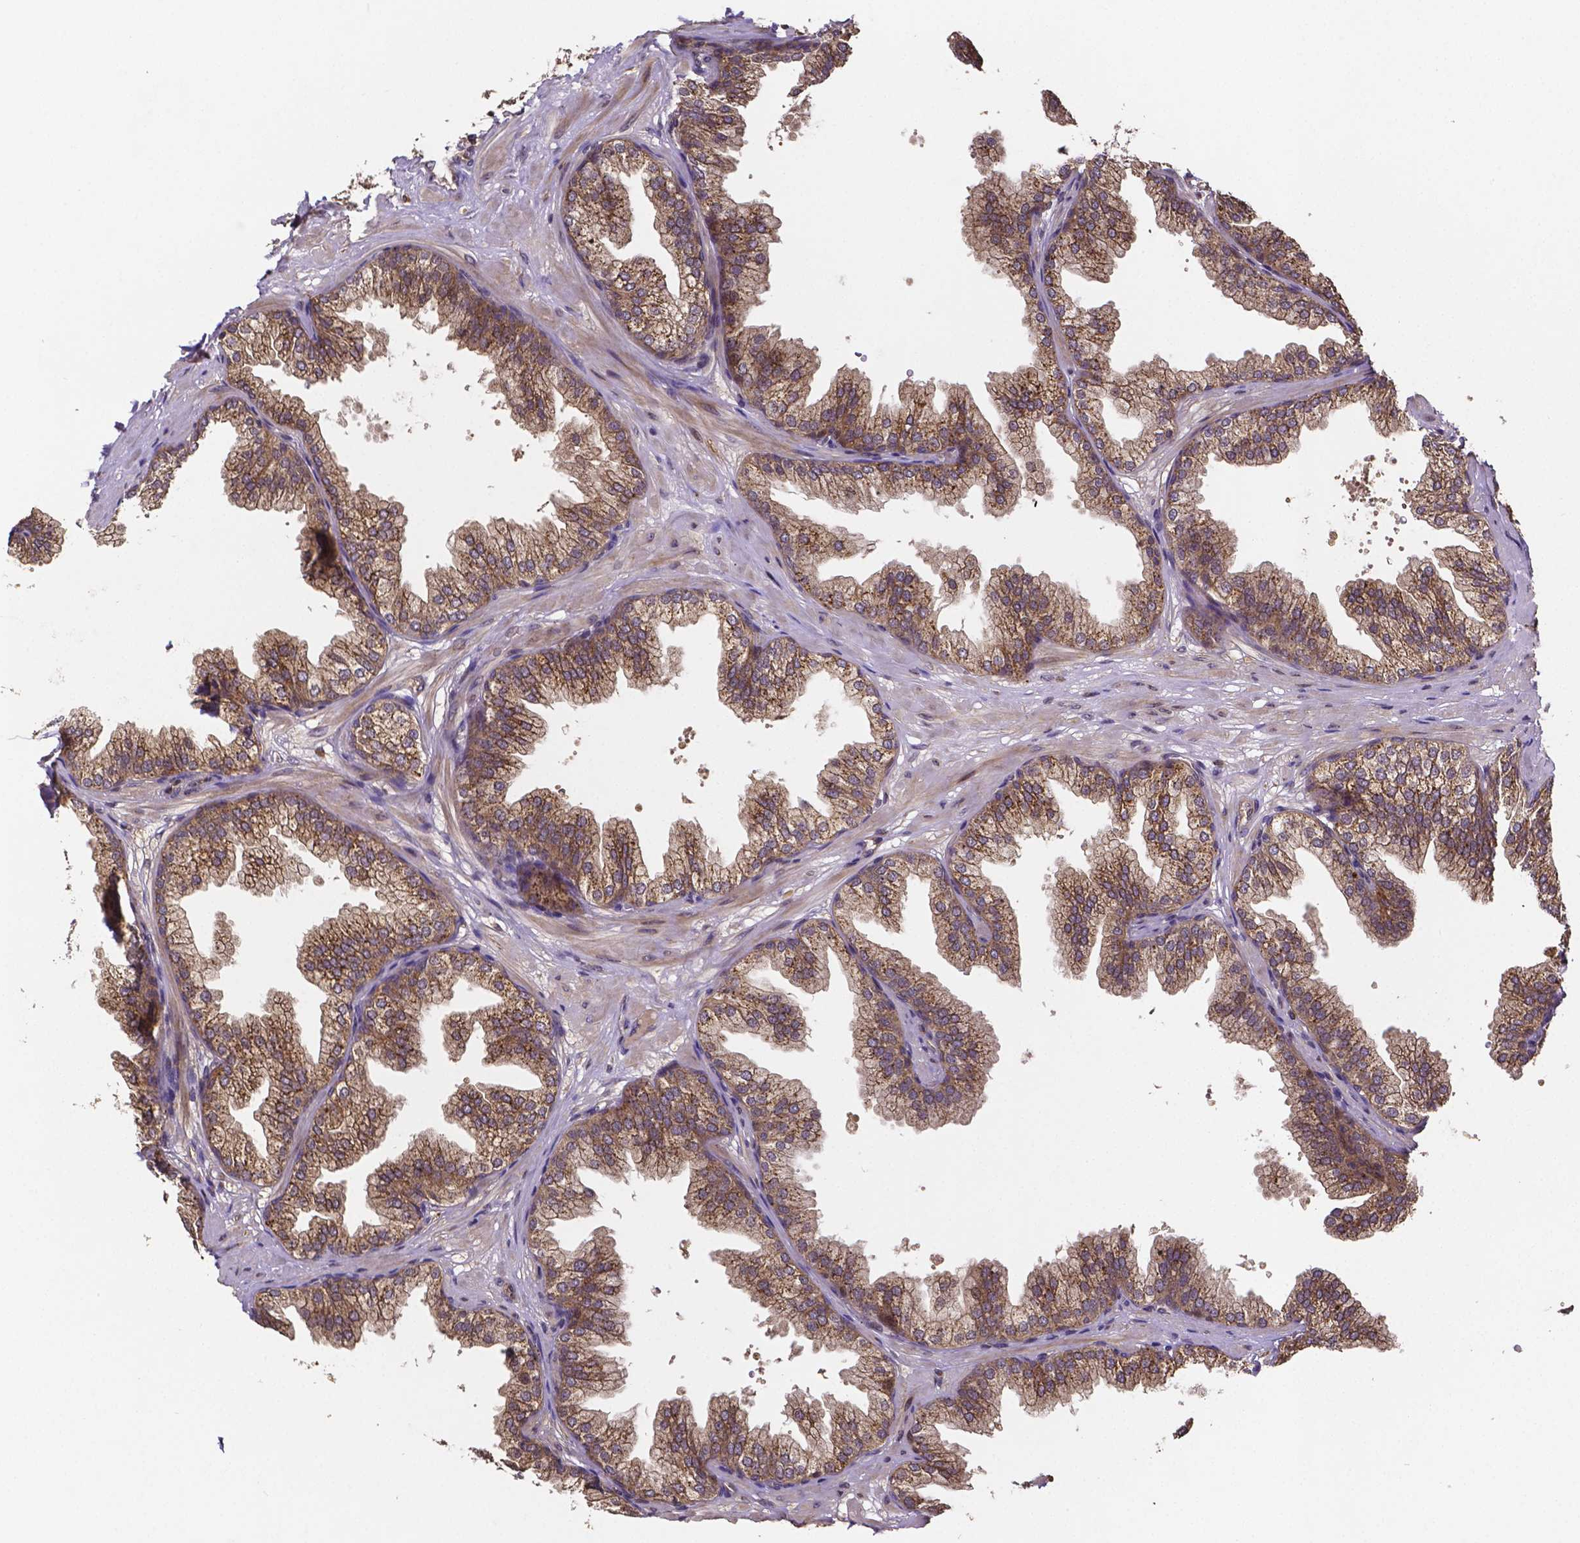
{"staining": {"intensity": "moderate", "quantity": ">75%", "location": "cytoplasmic/membranous"}, "tissue": "prostate", "cell_type": "Glandular cells", "image_type": "normal", "snomed": [{"axis": "morphology", "description": "Normal tissue, NOS"}, {"axis": "topography", "description": "Prostate"}], "caption": "Immunohistochemistry of unremarkable human prostate reveals medium levels of moderate cytoplasmic/membranous staining in approximately >75% of glandular cells.", "gene": "RNF123", "patient": {"sex": "male", "age": 37}}